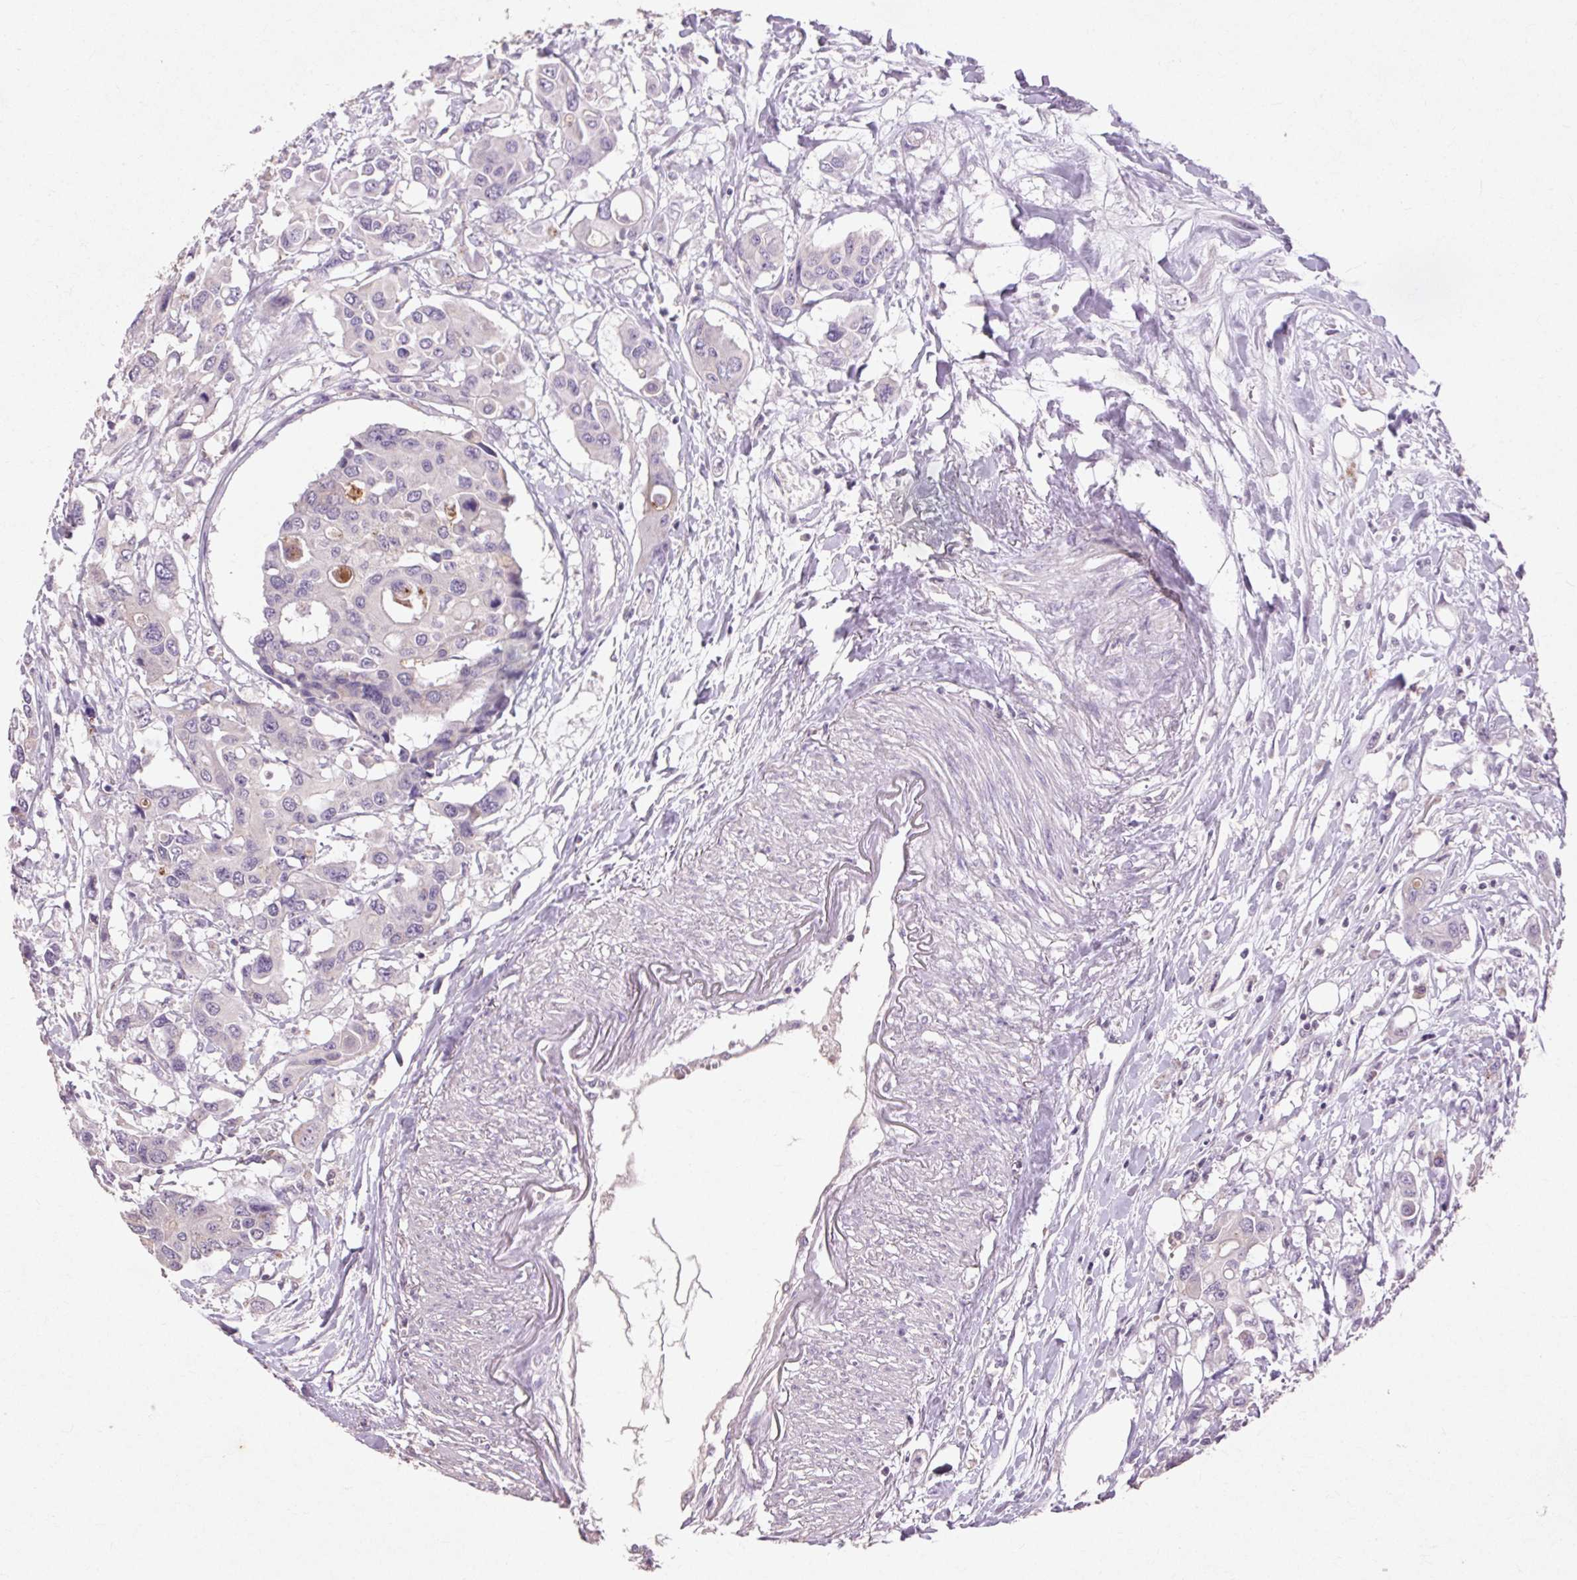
{"staining": {"intensity": "negative", "quantity": "none", "location": "none"}, "tissue": "colorectal cancer", "cell_type": "Tumor cells", "image_type": "cancer", "snomed": [{"axis": "morphology", "description": "Adenocarcinoma, NOS"}, {"axis": "topography", "description": "Colon"}], "caption": "Tumor cells show no significant protein positivity in adenocarcinoma (colorectal). The staining is performed using DAB brown chromogen with nuclei counter-stained in using hematoxylin.", "gene": "FNDC7", "patient": {"sex": "male", "age": 77}}